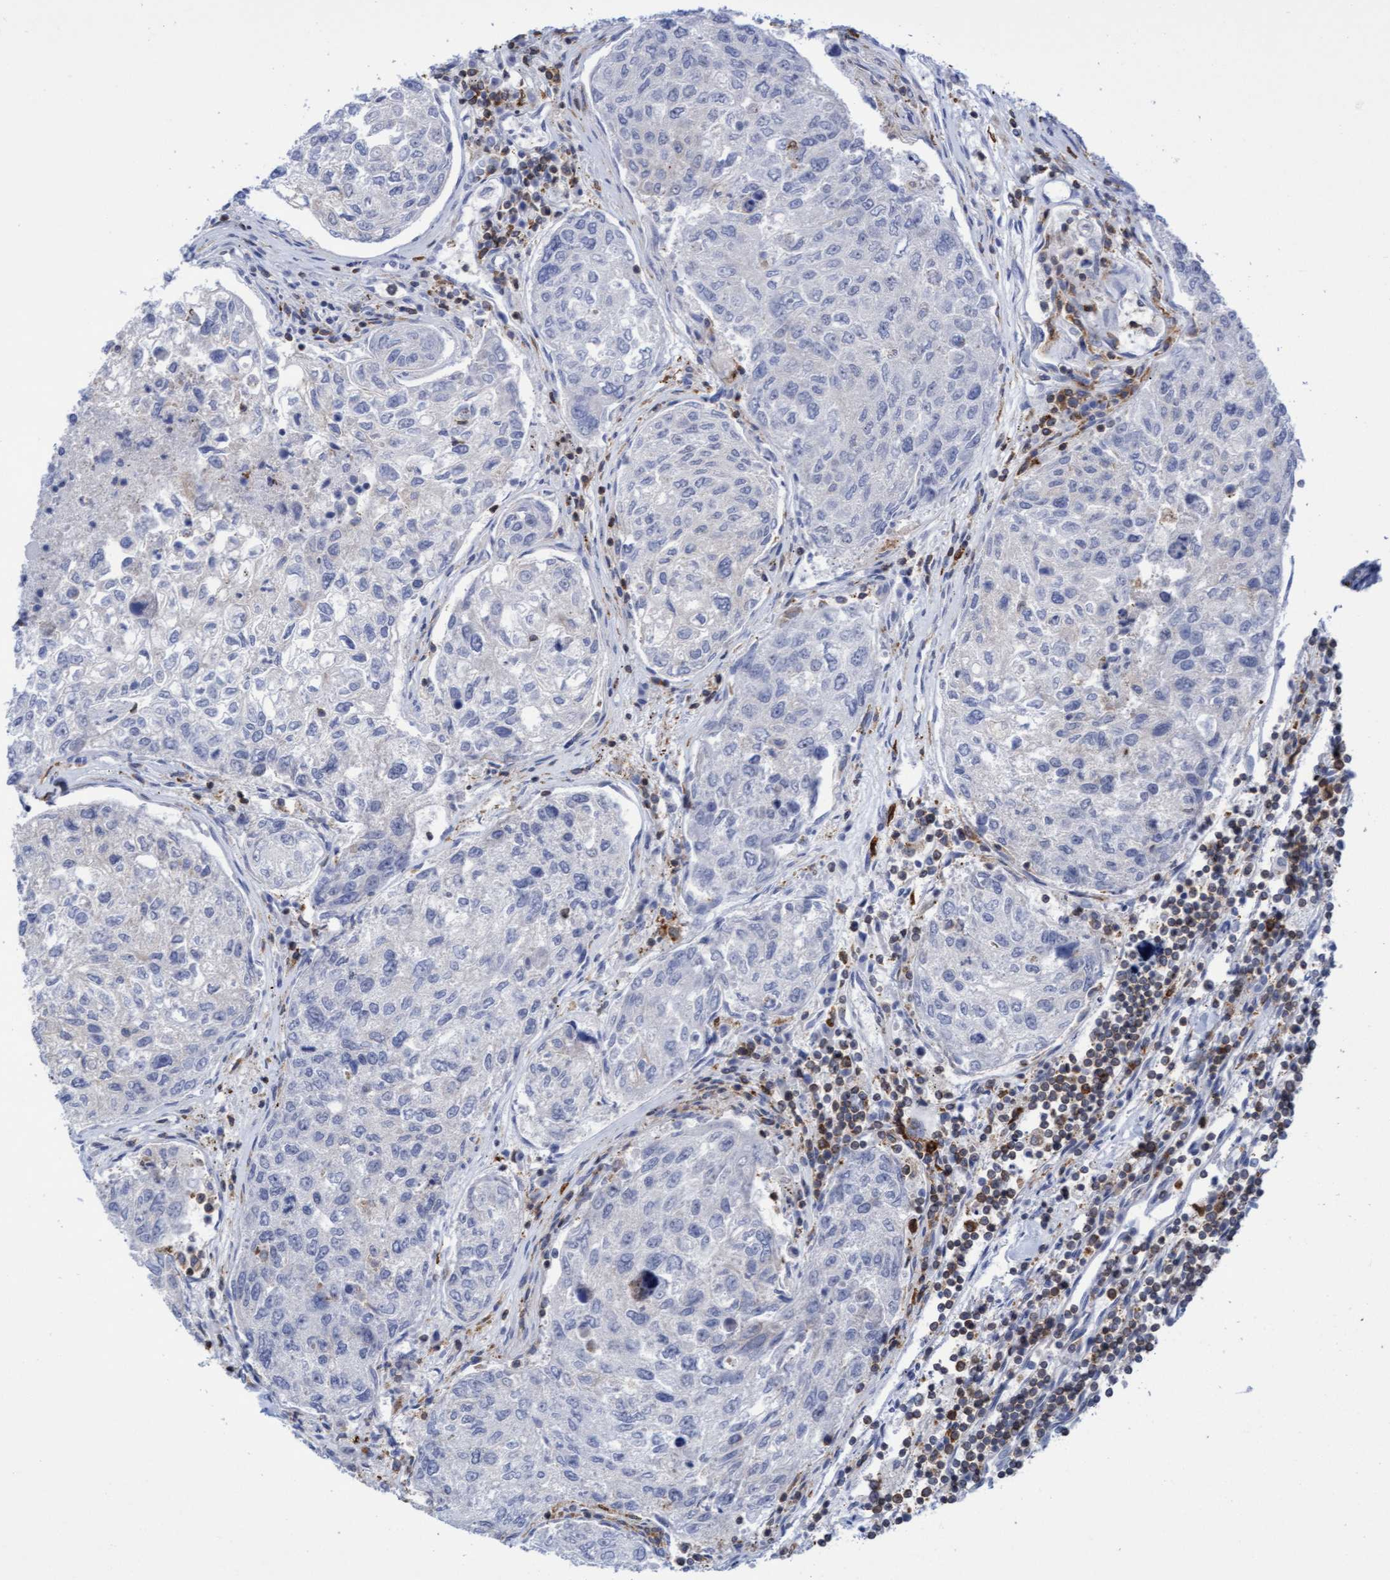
{"staining": {"intensity": "negative", "quantity": "none", "location": "none"}, "tissue": "urothelial cancer", "cell_type": "Tumor cells", "image_type": "cancer", "snomed": [{"axis": "morphology", "description": "Urothelial carcinoma, High grade"}, {"axis": "topography", "description": "Lymph node"}, {"axis": "topography", "description": "Urinary bladder"}], "caption": "Immunohistochemical staining of human high-grade urothelial carcinoma reveals no significant staining in tumor cells. (Brightfield microscopy of DAB IHC at high magnification).", "gene": "FNBP1", "patient": {"sex": "male", "age": 51}}